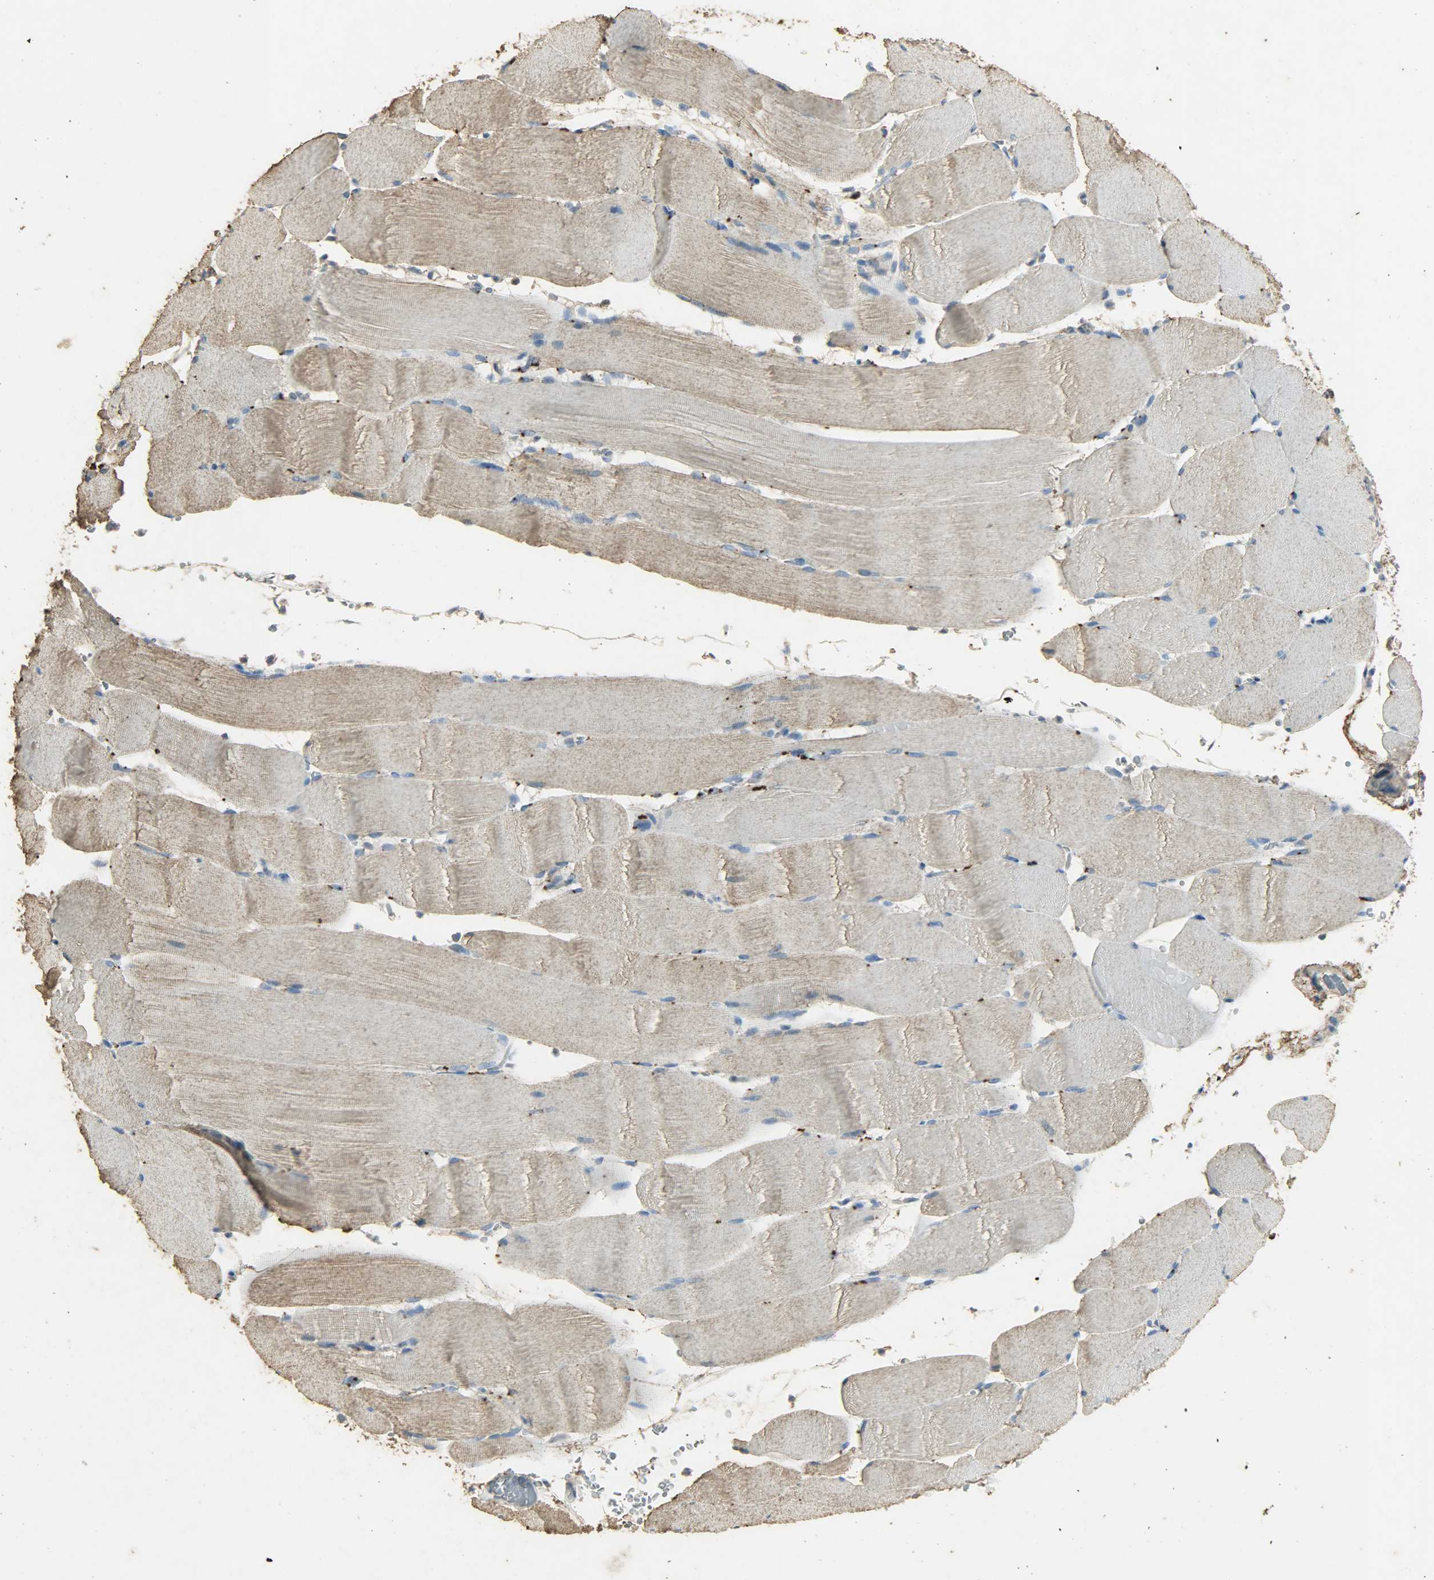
{"staining": {"intensity": "weak", "quantity": "25%-75%", "location": "cytoplasmic/membranous"}, "tissue": "skeletal muscle", "cell_type": "Myocytes", "image_type": "normal", "snomed": [{"axis": "morphology", "description": "Normal tissue, NOS"}, {"axis": "topography", "description": "Skeletal muscle"}], "caption": "Weak cytoplasmic/membranous staining is appreciated in approximately 25%-75% of myocytes in benign skeletal muscle. Nuclei are stained in blue.", "gene": "ASB9", "patient": {"sex": "male", "age": 62}}